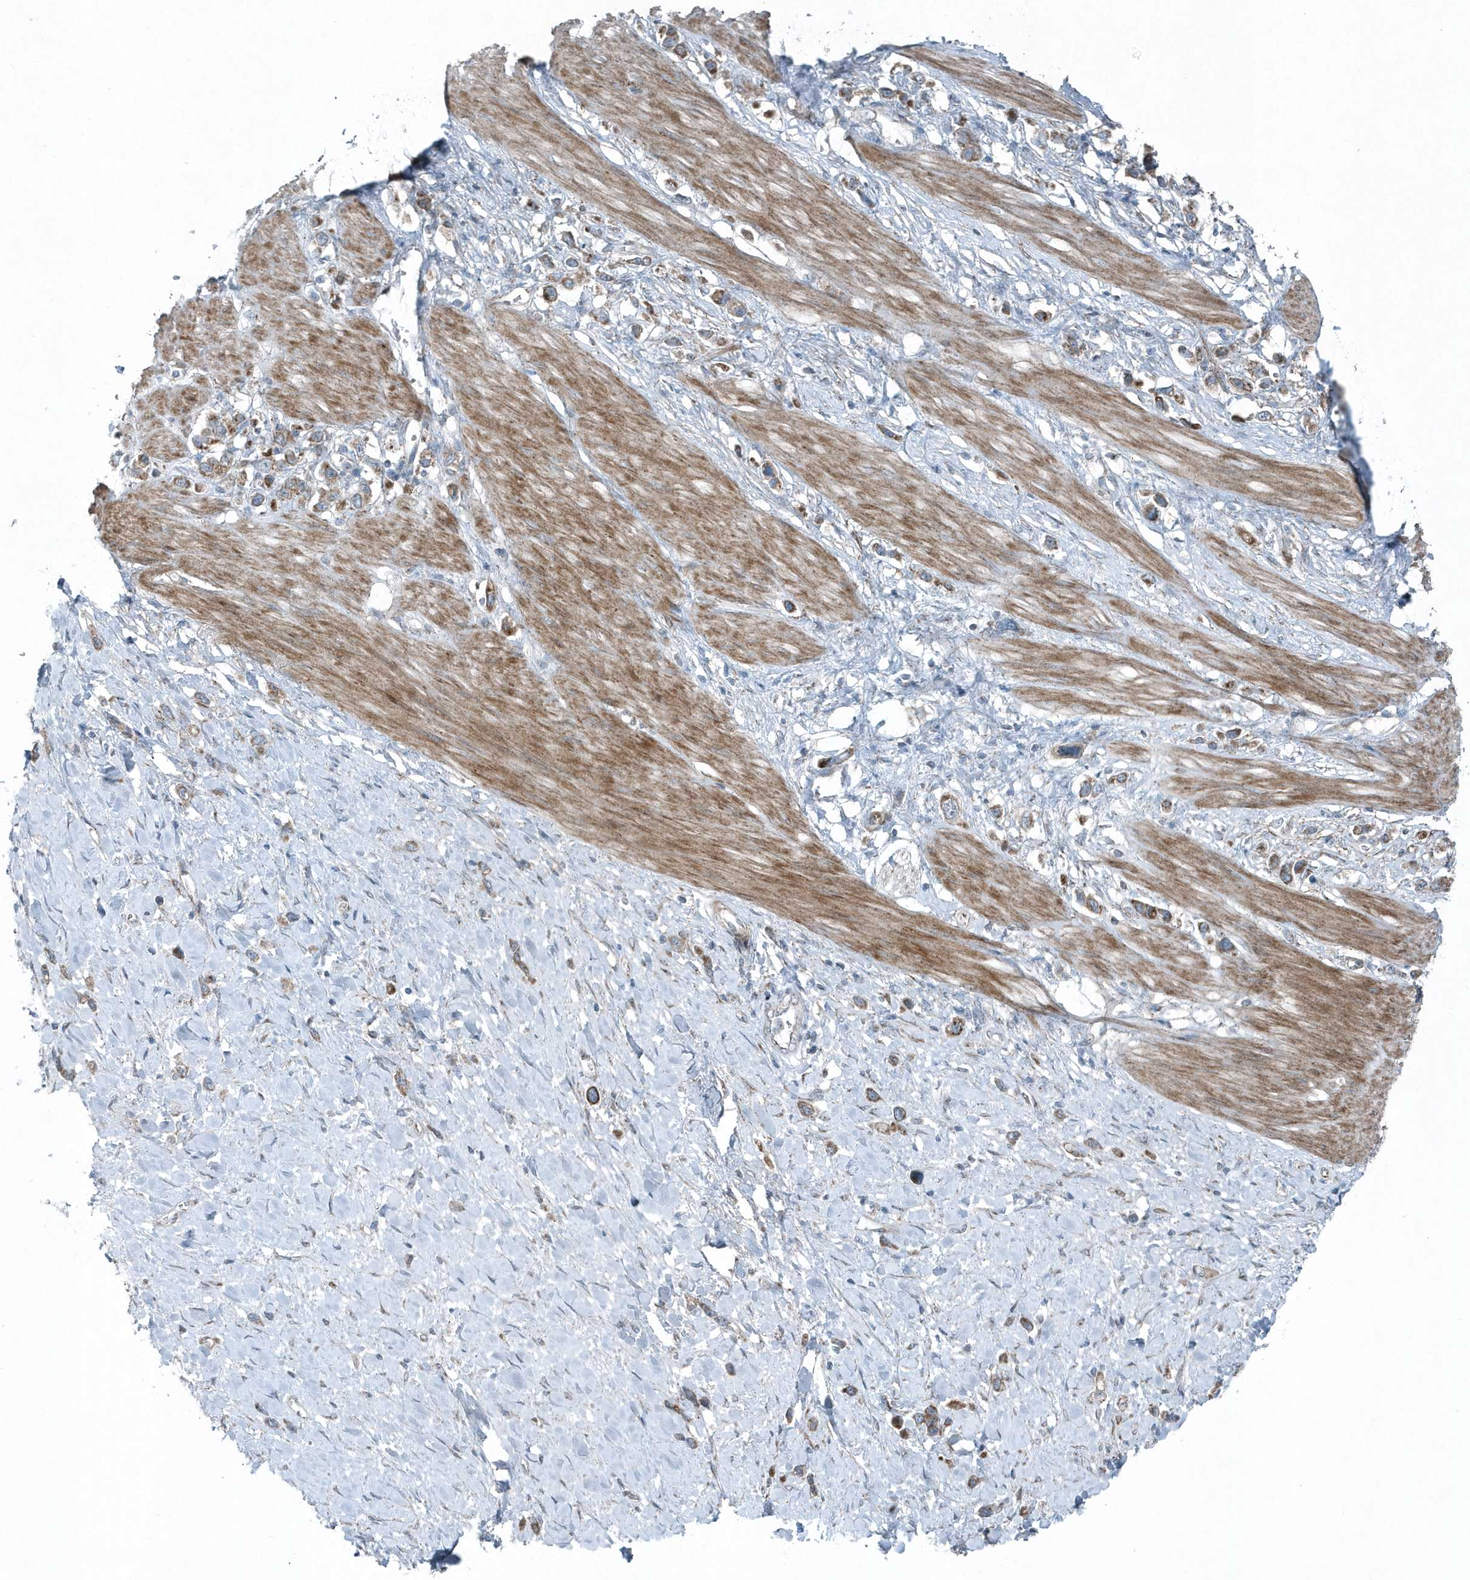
{"staining": {"intensity": "moderate", "quantity": "25%-75%", "location": "cytoplasmic/membranous"}, "tissue": "stomach cancer", "cell_type": "Tumor cells", "image_type": "cancer", "snomed": [{"axis": "morphology", "description": "Adenocarcinoma, NOS"}, {"axis": "topography", "description": "Stomach"}], "caption": "Stomach cancer (adenocarcinoma) stained with a protein marker exhibits moderate staining in tumor cells.", "gene": "GCC2", "patient": {"sex": "female", "age": 65}}